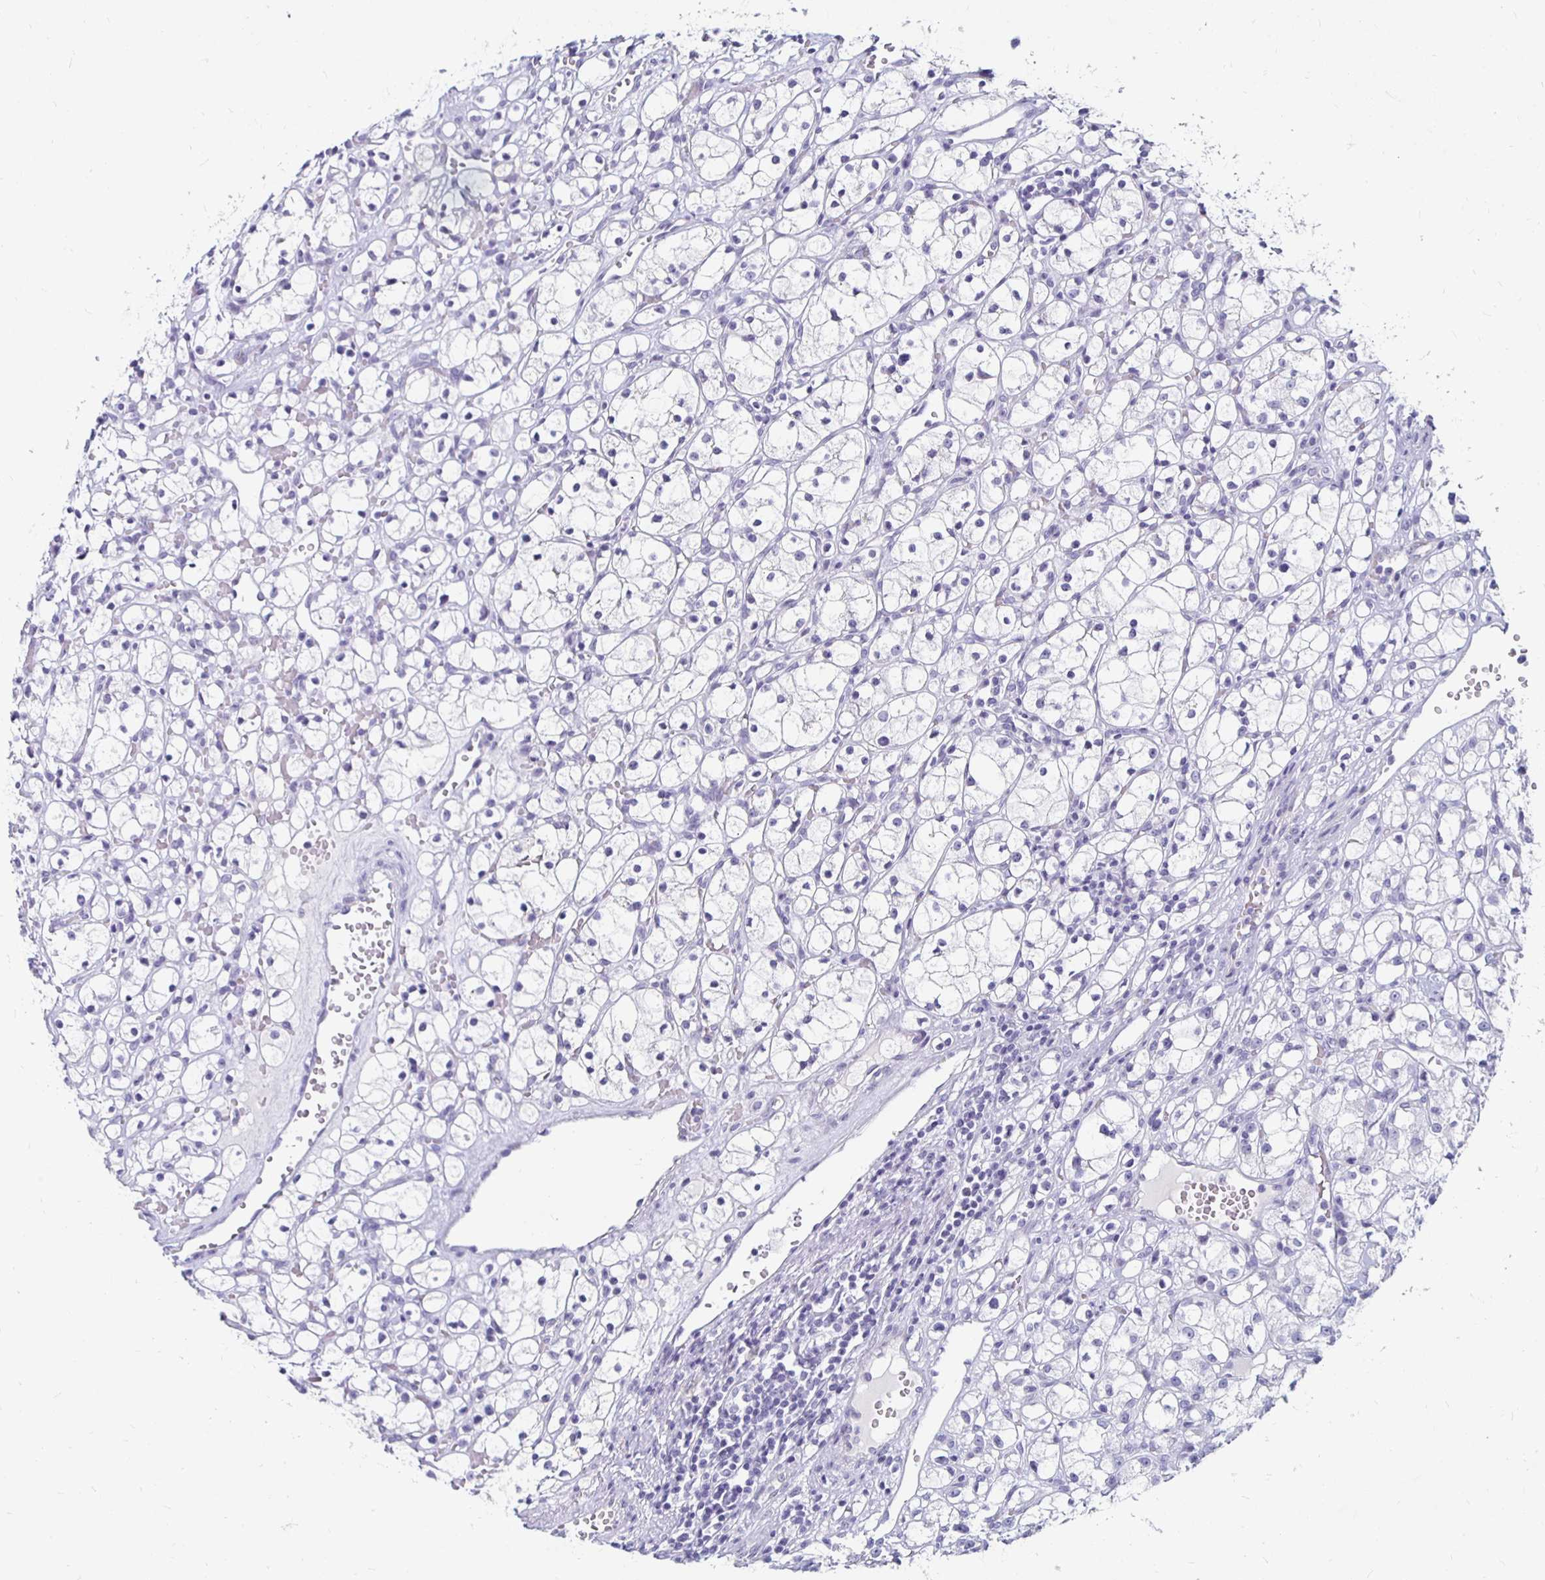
{"staining": {"intensity": "negative", "quantity": "none", "location": "none"}, "tissue": "renal cancer", "cell_type": "Tumor cells", "image_type": "cancer", "snomed": [{"axis": "morphology", "description": "Adenocarcinoma, NOS"}, {"axis": "topography", "description": "Kidney"}], "caption": "Immunohistochemistry image of human renal cancer (adenocarcinoma) stained for a protein (brown), which exhibits no positivity in tumor cells.", "gene": "KCNQ2", "patient": {"sex": "female", "age": 59}}